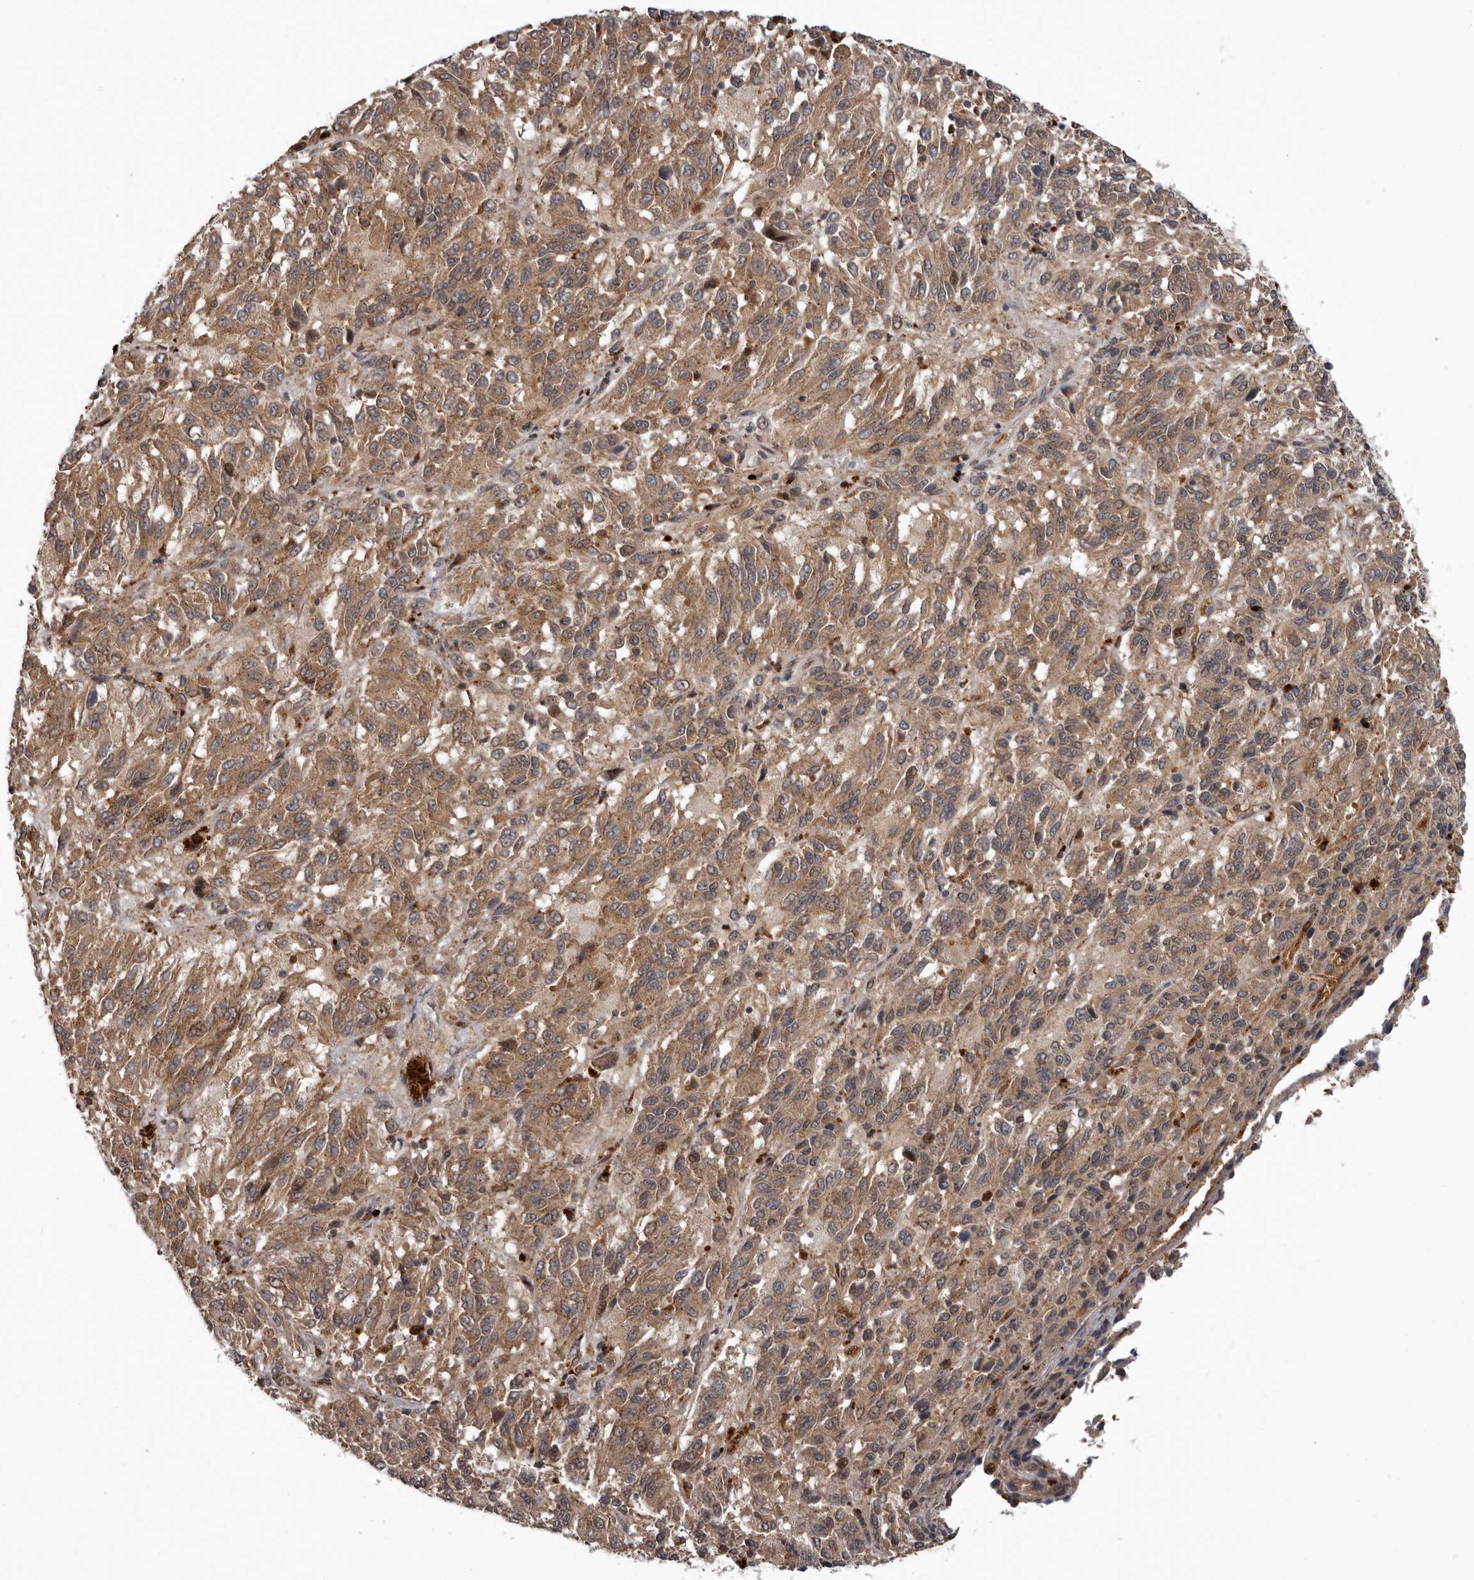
{"staining": {"intensity": "moderate", "quantity": ">75%", "location": "cytoplasmic/membranous"}, "tissue": "melanoma", "cell_type": "Tumor cells", "image_type": "cancer", "snomed": [{"axis": "morphology", "description": "Malignant melanoma, Metastatic site"}, {"axis": "topography", "description": "Lung"}], "caption": "Melanoma stained for a protein displays moderate cytoplasmic/membranous positivity in tumor cells. (DAB IHC, brown staining for protein, blue staining for nuclei).", "gene": "FGFR4", "patient": {"sex": "male", "age": 64}}